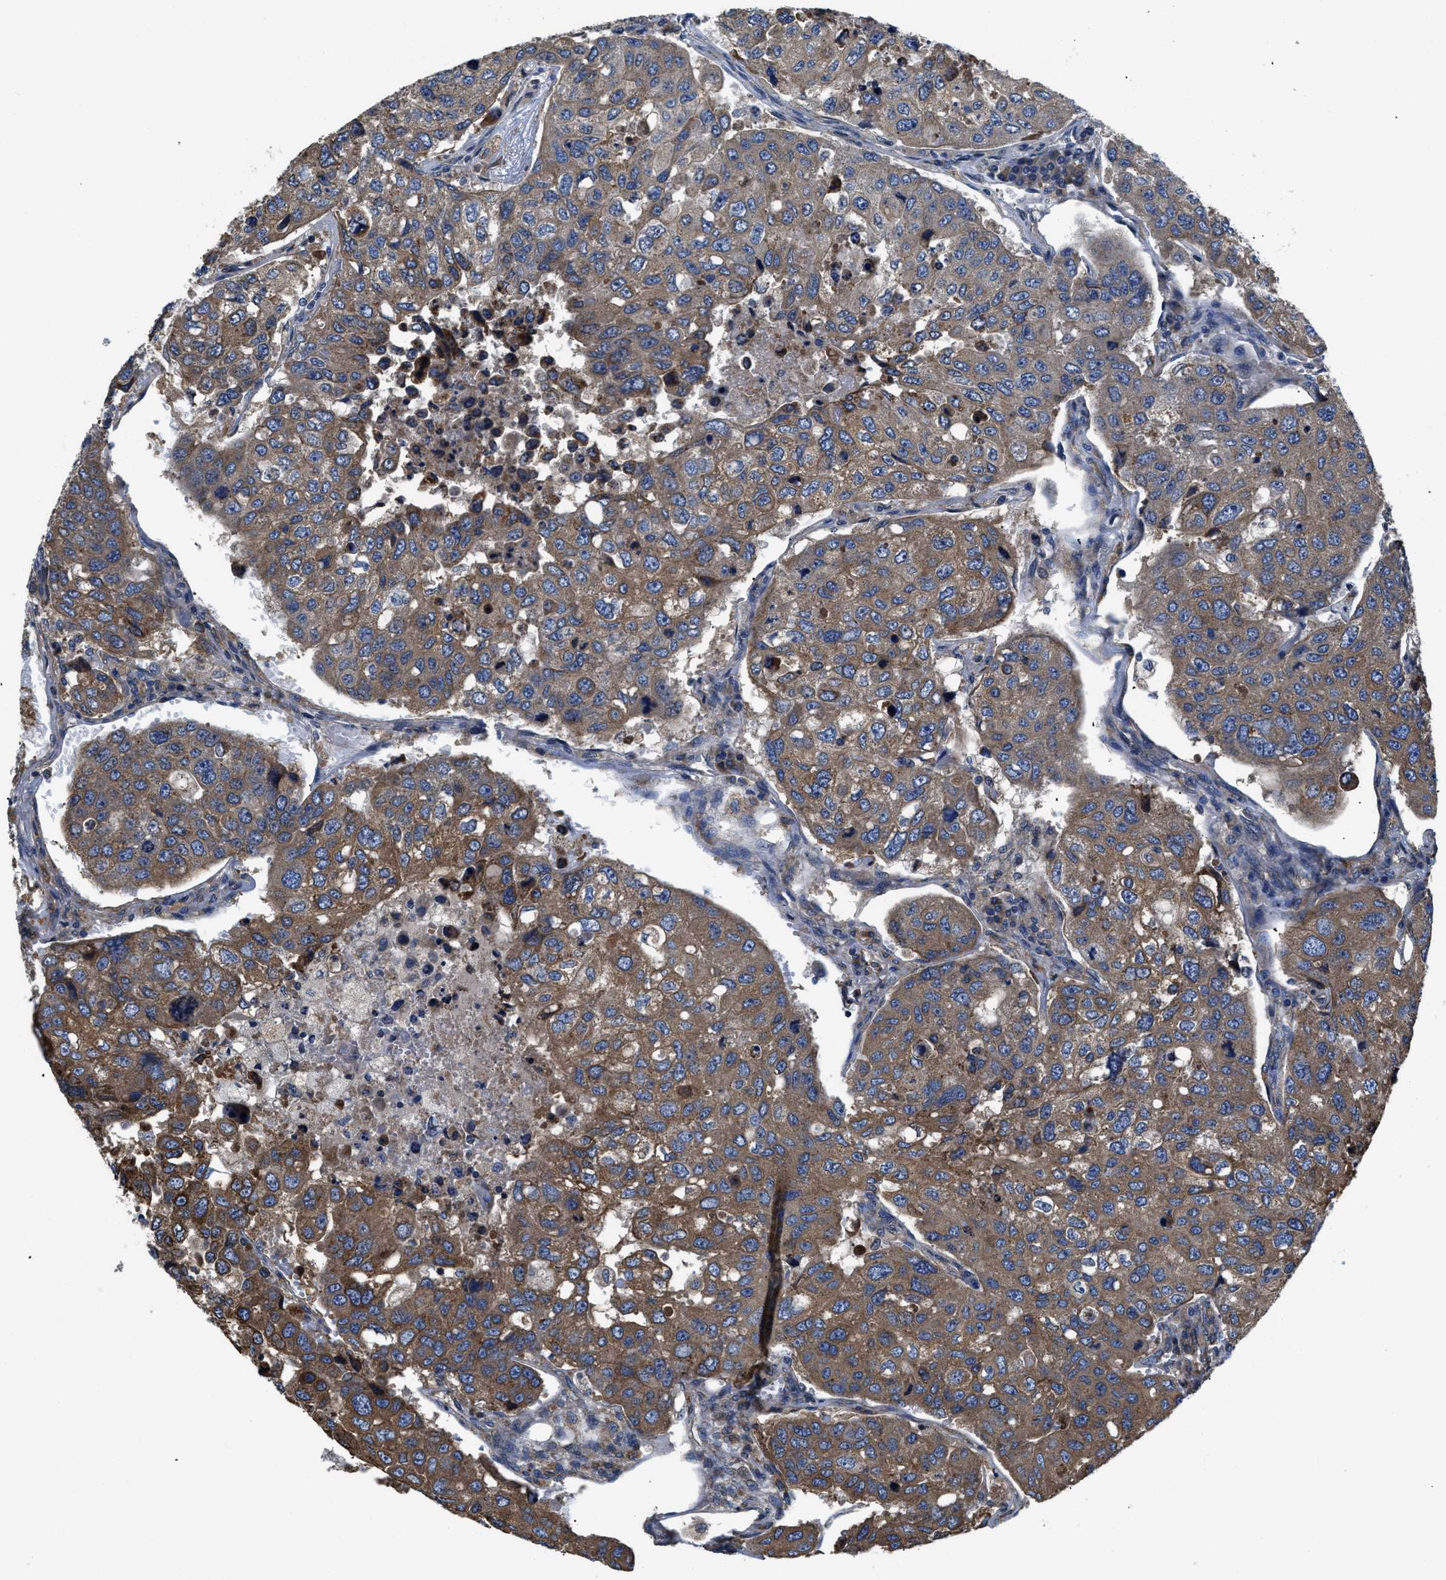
{"staining": {"intensity": "moderate", "quantity": ">75%", "location": "cytoplasmic/membranous"}, "tissue": "urothelial cancer", "cell_type": "Tumor cells", "image_type": "cancer", "snomed": [{"axis": "morphology", "description": "Urothelial carcinoma, High grade"}, {"axis": "topography", "description": "Lymph node"}, {"axis": "topography", "description": "Urinary bladder"}], "caption": "Human urothelial carcinoma (high-grade) stained for a protein (brown) reveals moderate cytoplasmic/membranous positive expression in about >75% of tumor cells.", "gene": "CEP128", "patient": {"sex": "male", "age": 51}}